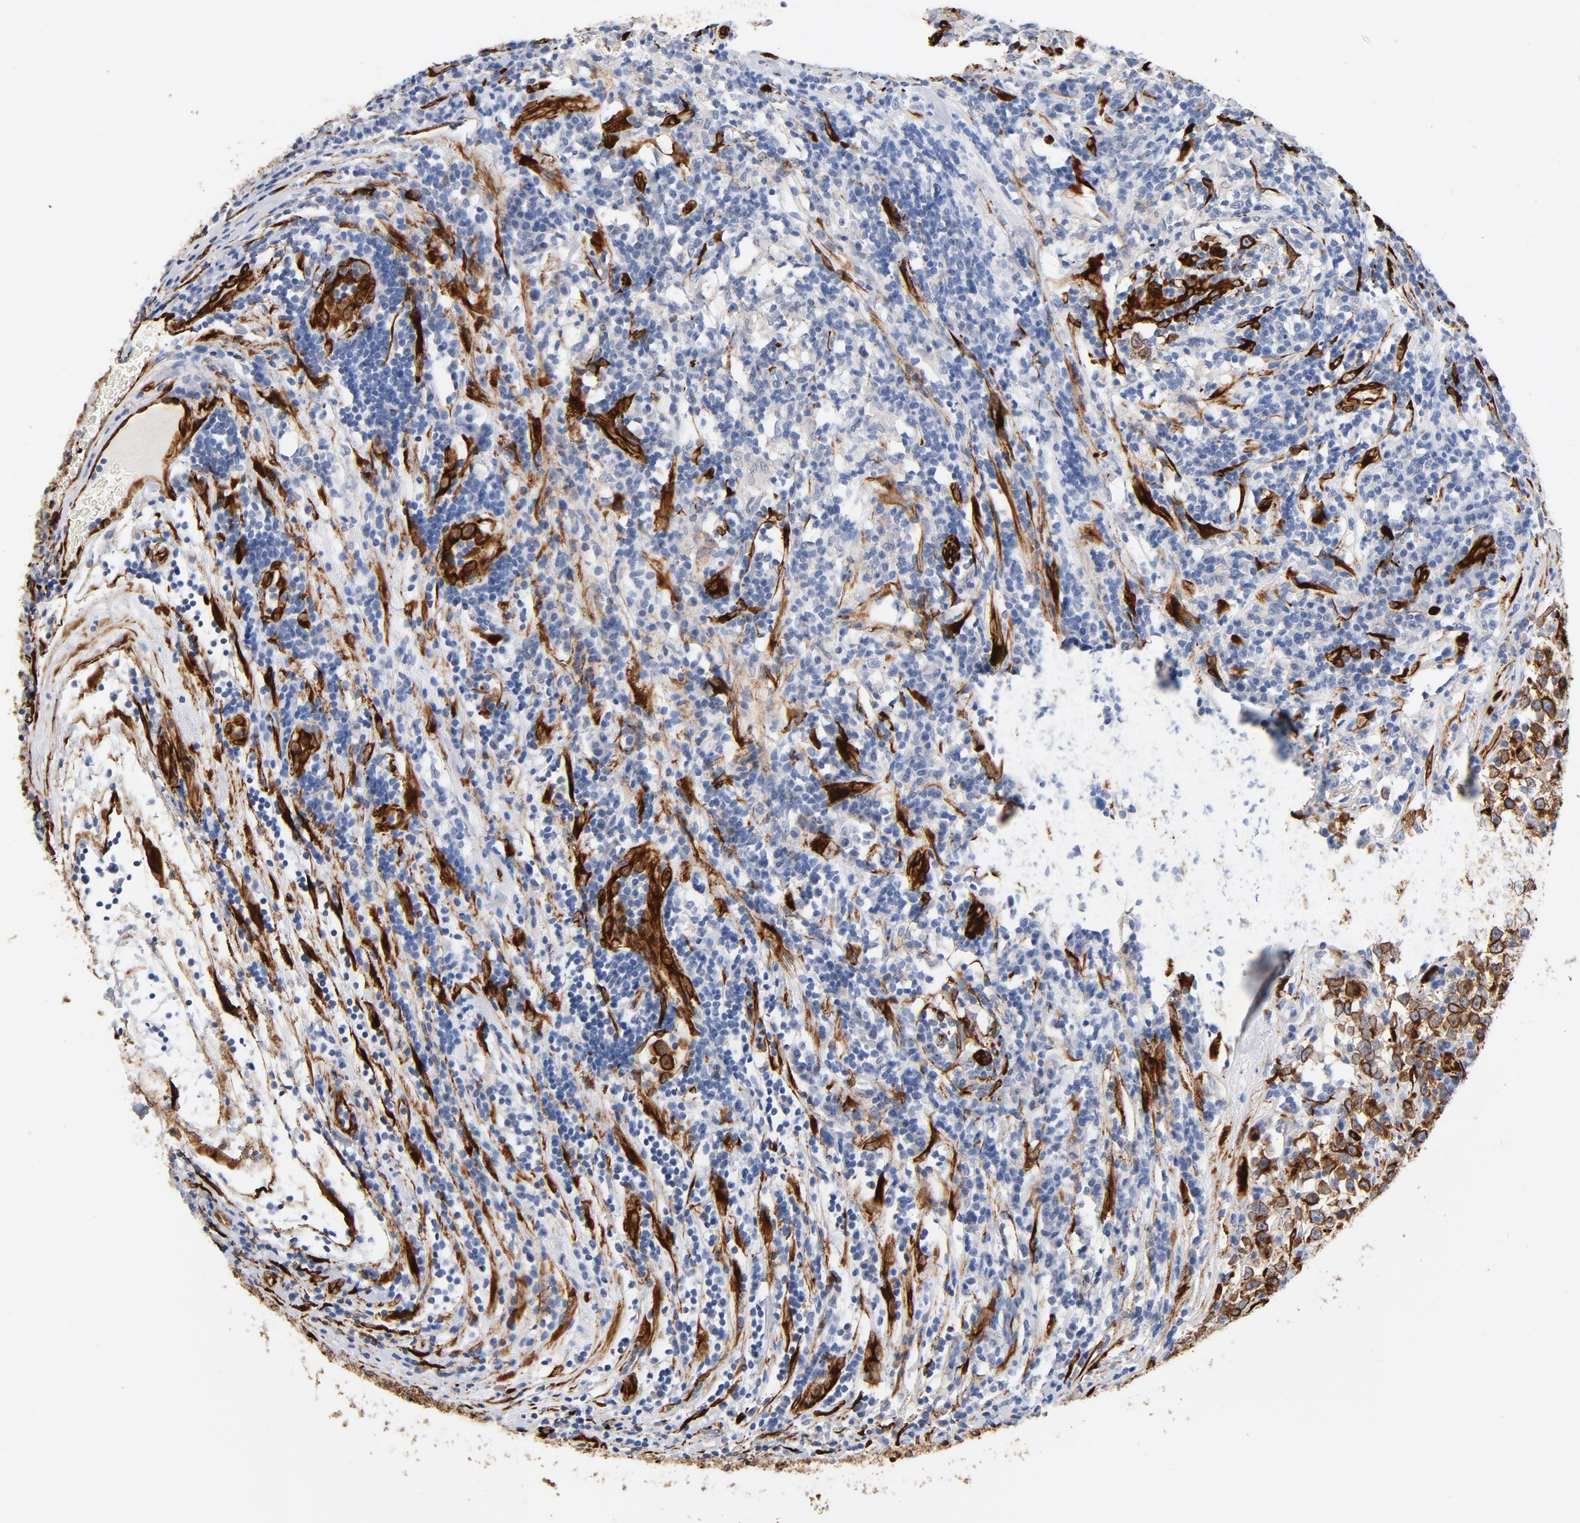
{"staining": {"intensity": "strong", "quantity": ">75%", "location": "cytoplasmic/membranous"}, "tissue": "testis cancer", "cell_type": "Tumor cells", "image_type": "cancer", "snomed": [{"axis": "morphology", "description": "Seminoma, NOS"}, {"axis": "topography", "description": "Testis"}], "caption": "DAB (3,3'-diaminobenzidine) immunohistochemical staining of human testis cancer reveals strong cytoplasmic/membranous protein staining in approximately >75% of tumor cells.", "gene": "SERPINH1", "patient": {"sex": "male", "age": 43}}